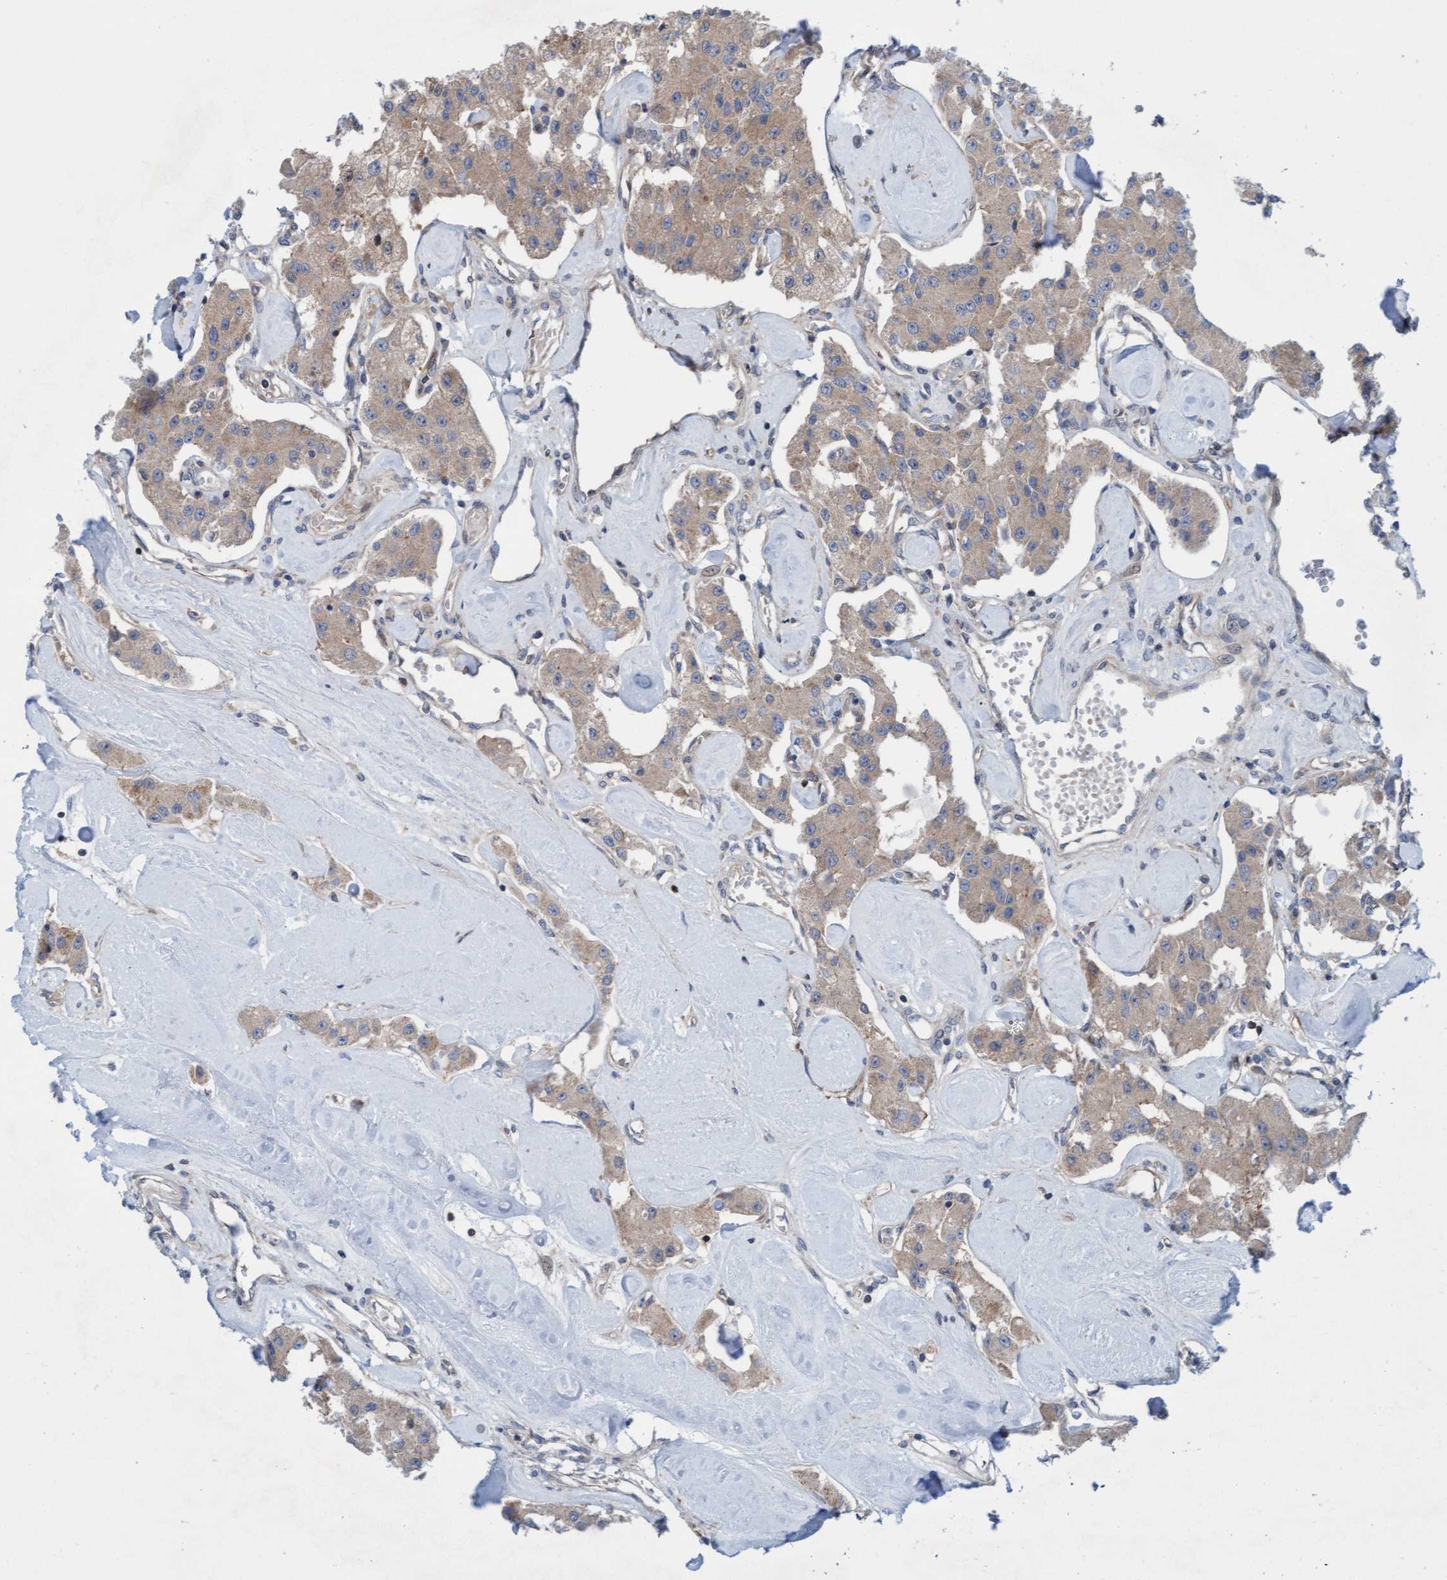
{"staining": {"intensity": "weak", "quantity": ">75%", "location": "cytoplasmic/membranous"}, "tissue": "carcinoid", "cell_type": "Tumor cells", "image_type": "cancer", "snomed": [{"axis": "morphology", "description": "Carcinoid, malignant, NOS"}, {"axis": "topography", "description": "Pancreas"}], "caption": "A brown stain shows weak cytoplasmic/membranous expression of a protein in carcinoid tumor cells.", "gene": "KLHL25", "patient": {"sex": "male", "age": 41}}